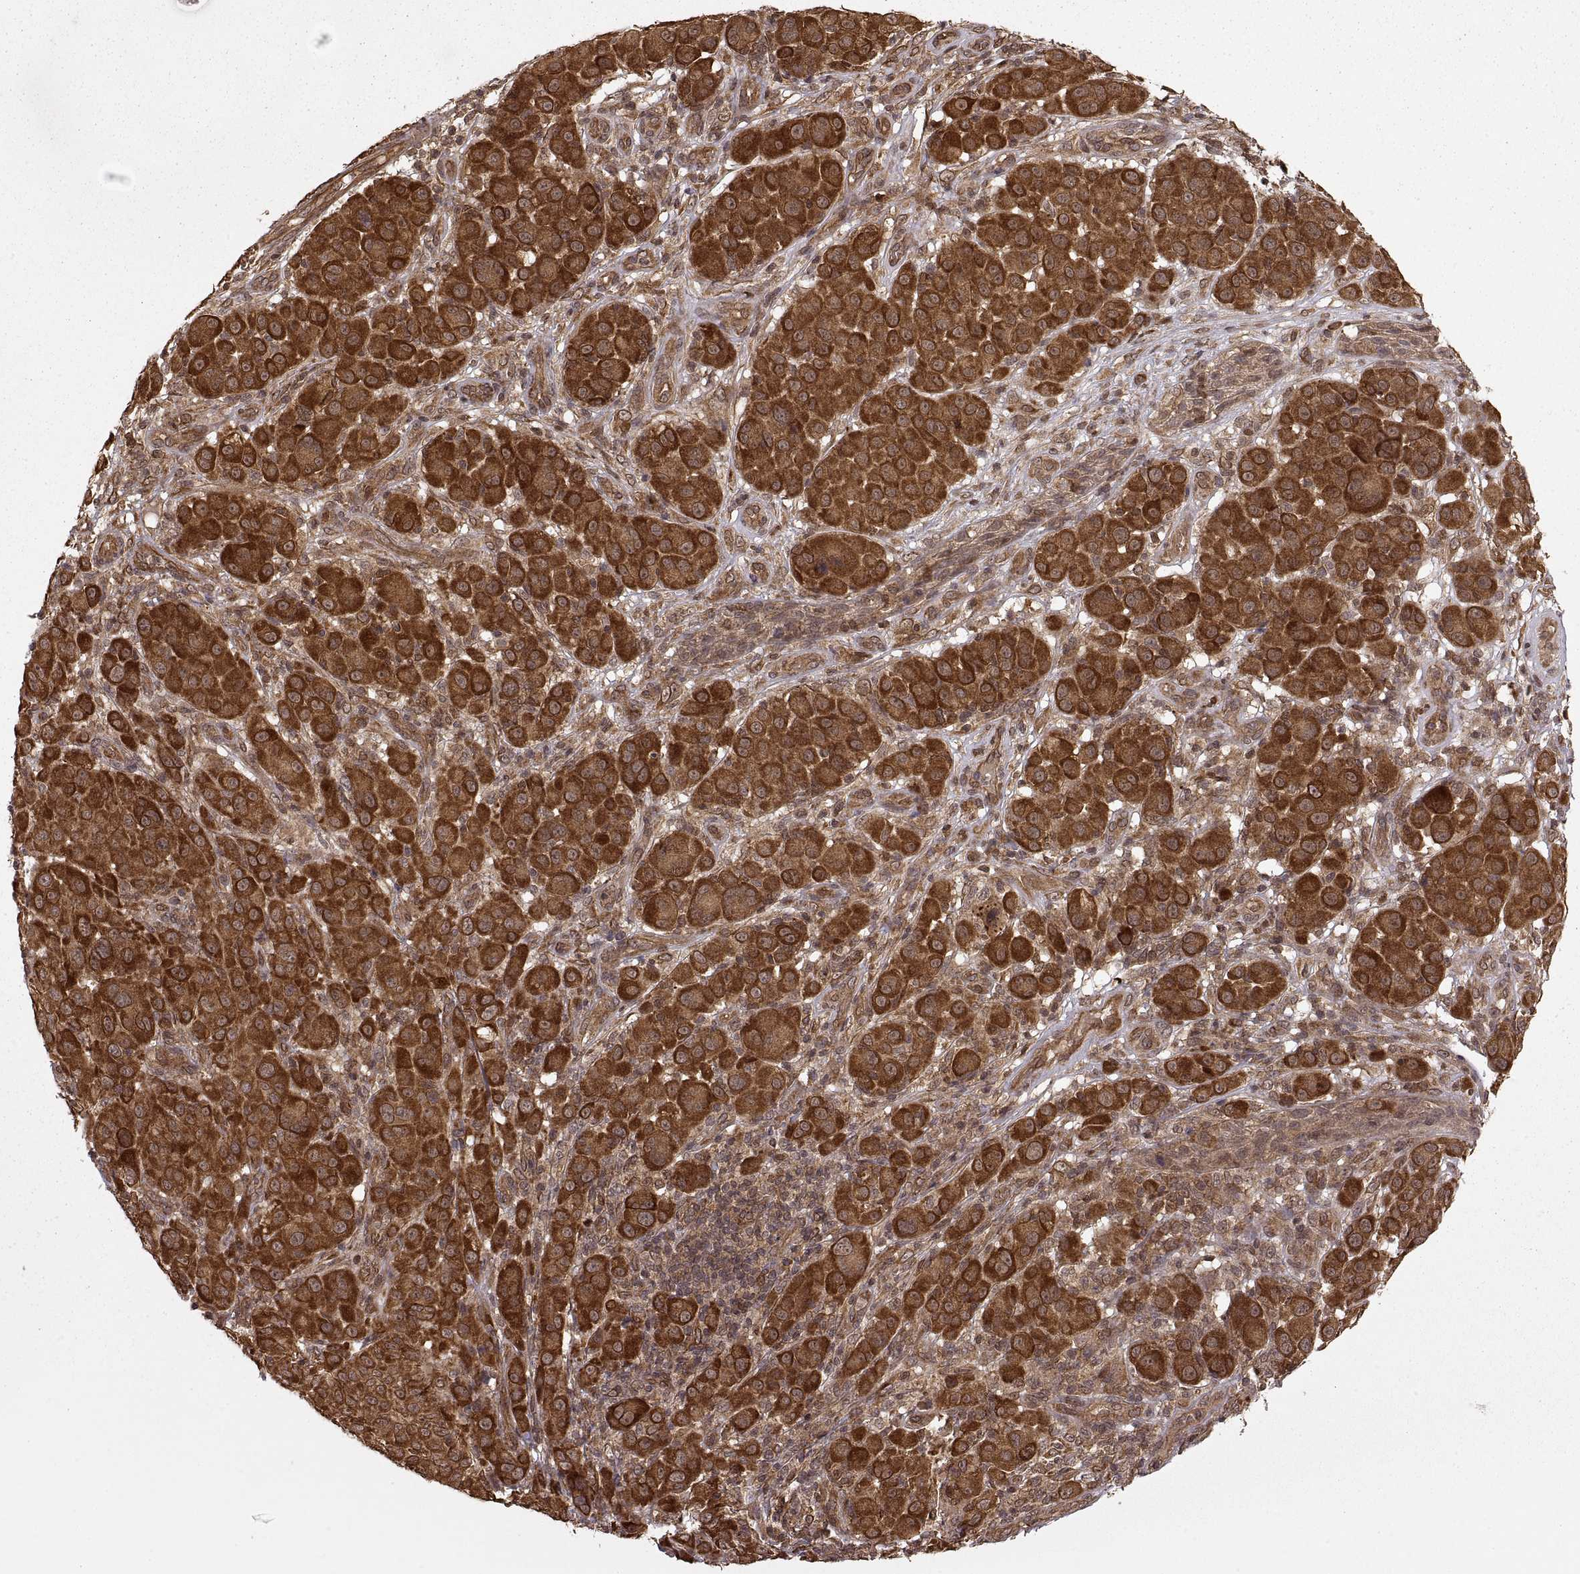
{"staining": {"intensity": "strong", "quantity": ">75%", "location": "cytoplasmic/membranous"}, "tissue": "melanoma", "cell_type": "Tumor cells", "image_type": "cancer", "snomed": [{"axis": "morphology", "description": "Malignant melanoma, NOS"}, {"axis": "topography", "description": "Skin"}], "caption": "High-power microscopy captured an IHC image of malignant melanoma, revealing strong cytoplasmic/membranous expression in about >75% of tumor cells. (Stains: DAB (3,3'-diaminobenzidine) in brown, nuclei in blue, Microscopy: brightfield microscopy at high magnification).", "gene": "DEDD", "patient": {"sex": "female", "age": 87}}